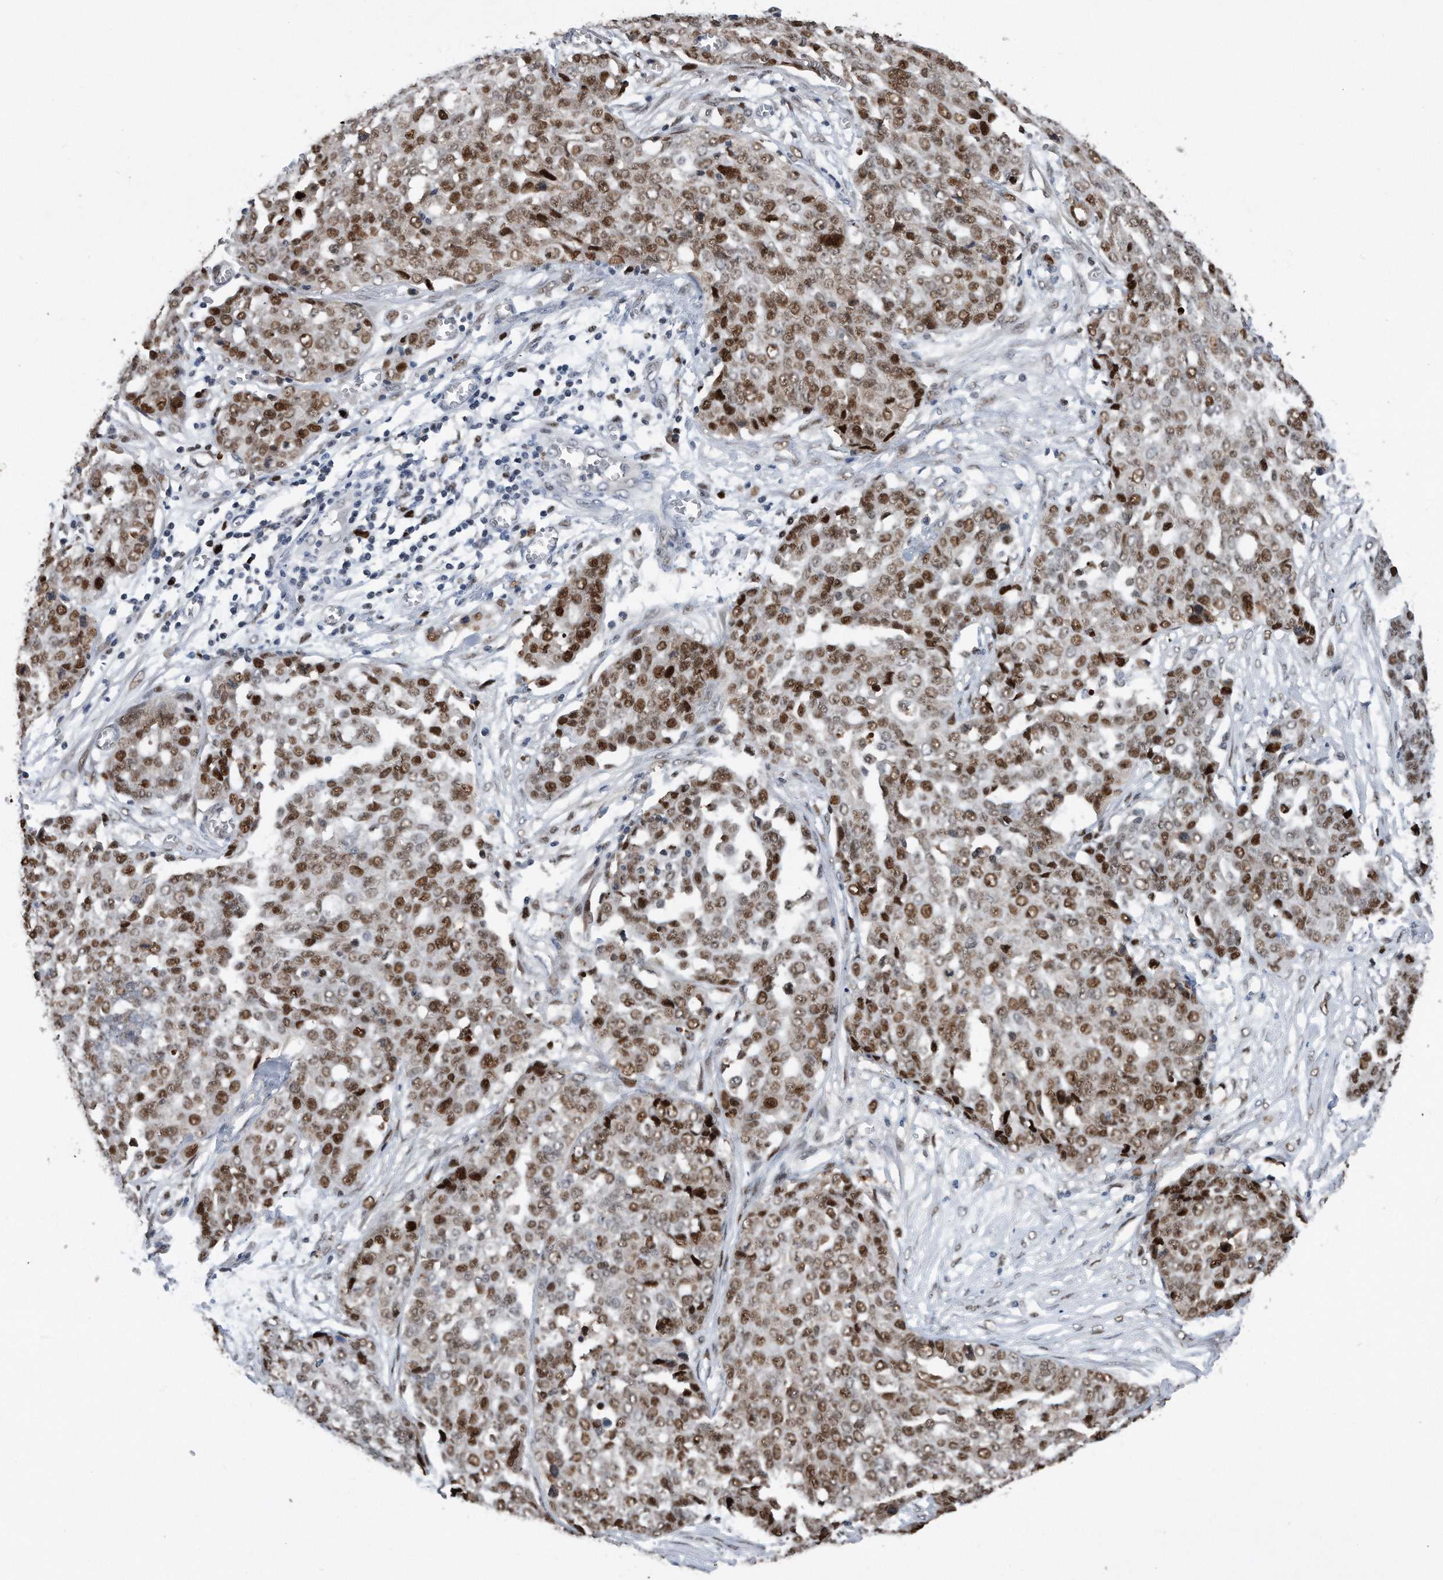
{"staining": {"intensity": "strong", "quantity": "25%-75%", "location": "nuclear"}, "tissue": "ovarian cancer", "cell_type": "Tumor cells", "image_type": "cancer", "snomed": [{"axis": "morphology", "description": "Cystadenocarcinoma, serous, NOS"}, {"axis": "topography", "description": "Soft tissue"}, {"axis": "topography", "description": "Ovary"}], "caption": "Immunohistochemical staining of serous cystadenocarcinoma (ovarian) exhibits high levels of strong nuclear protein positivity in about 25%-75% of tumor cells.", "gene": "PCNA", "patient": {"sex": "female", "age": 57}}